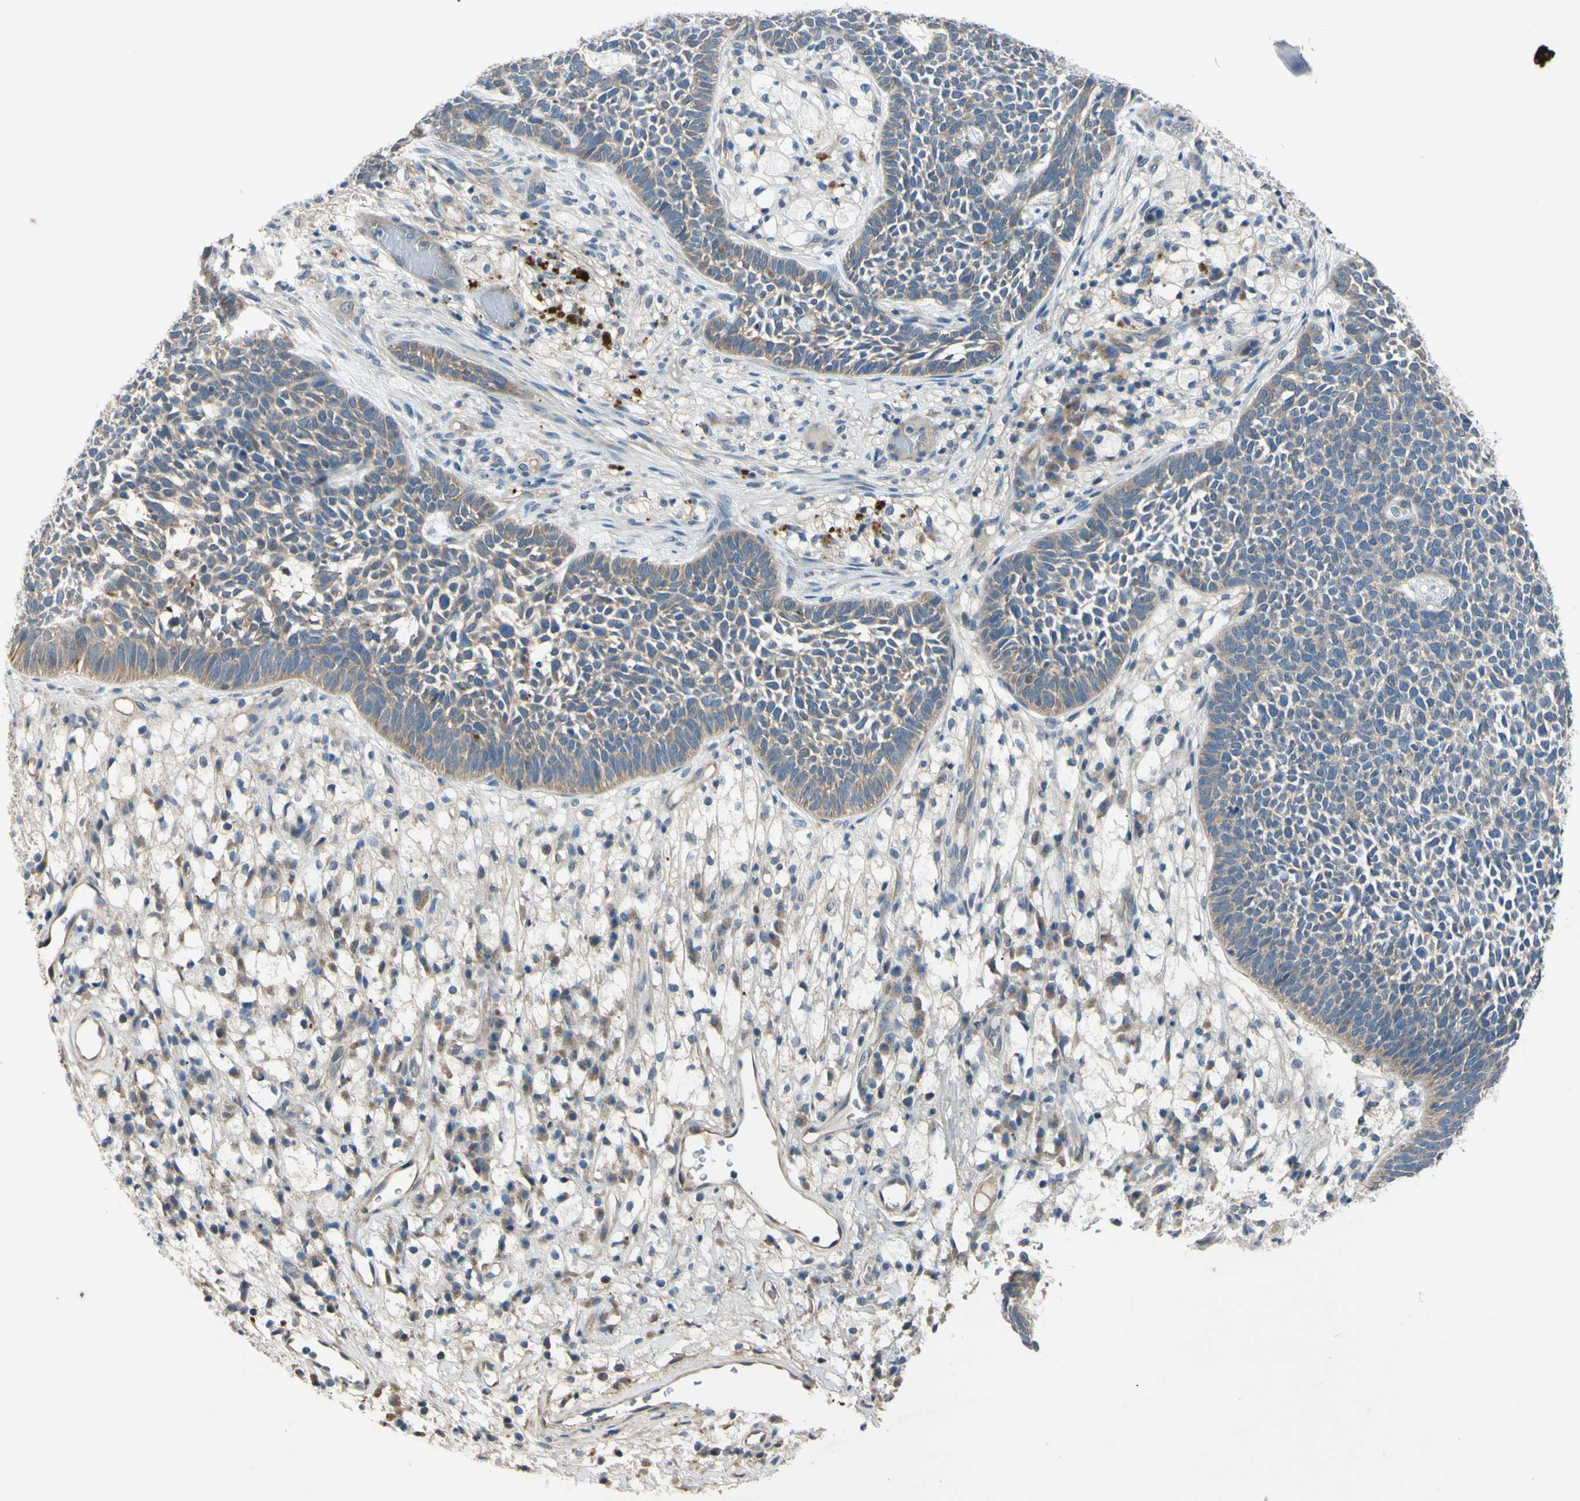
{"staining": {"intensity": "negative", "quantity": "none", "location": "none"}, "tissue": "skin cancer", "cell_type": "Tumor cells", "image_type": "cancer", "snomed": [{"axis": "morphology", "description": "Basal cell carcinoma"}, {"axis": "topography", "description": "Skin"}], "caption": "The photomicrograph reveals no staining of tumor cells in skin basal cell carcinoma.", "gene": "HILPDA", "patient": {"sex": "female", "age": 84}}